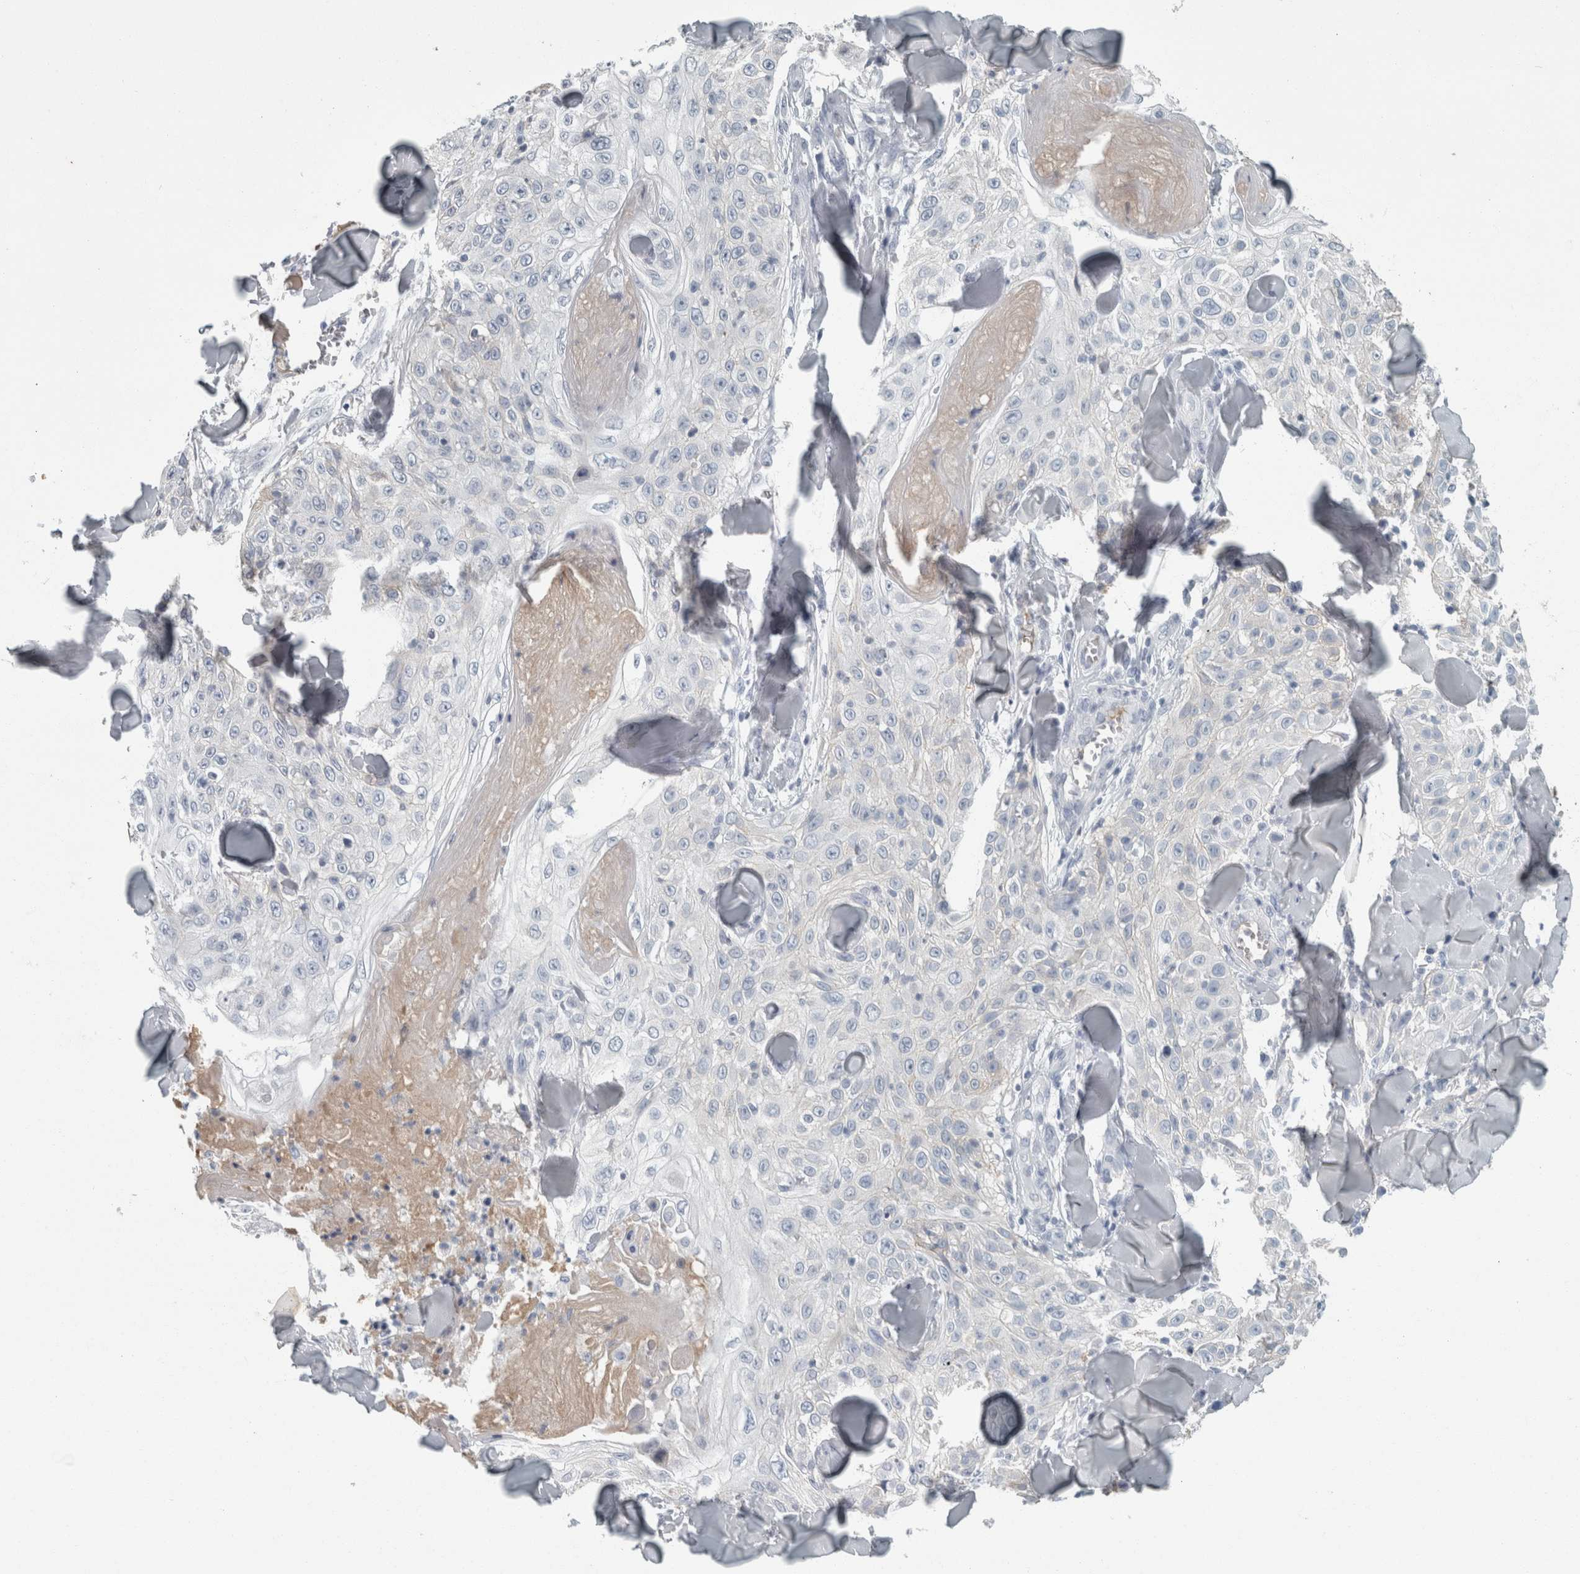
{"staining": {"intensity": "negative", "quantity": "none", "location": "none"}, "tissue": "skin cancer", "cell_type": "Tumor cells", "image_type": "cancer", "snomed": [{"axis": "morphology", "description": "Squamous cell carcinoma, NOS"}, {"axis": "topography", "description": "Skin"}], "caption": "This is an immunohistochemistry (IHC) micrograph of human skin cancer. There is no positivity in tumor cells.", "gene": "CHL1", "patient": {"sex": "male", "age": 86}}